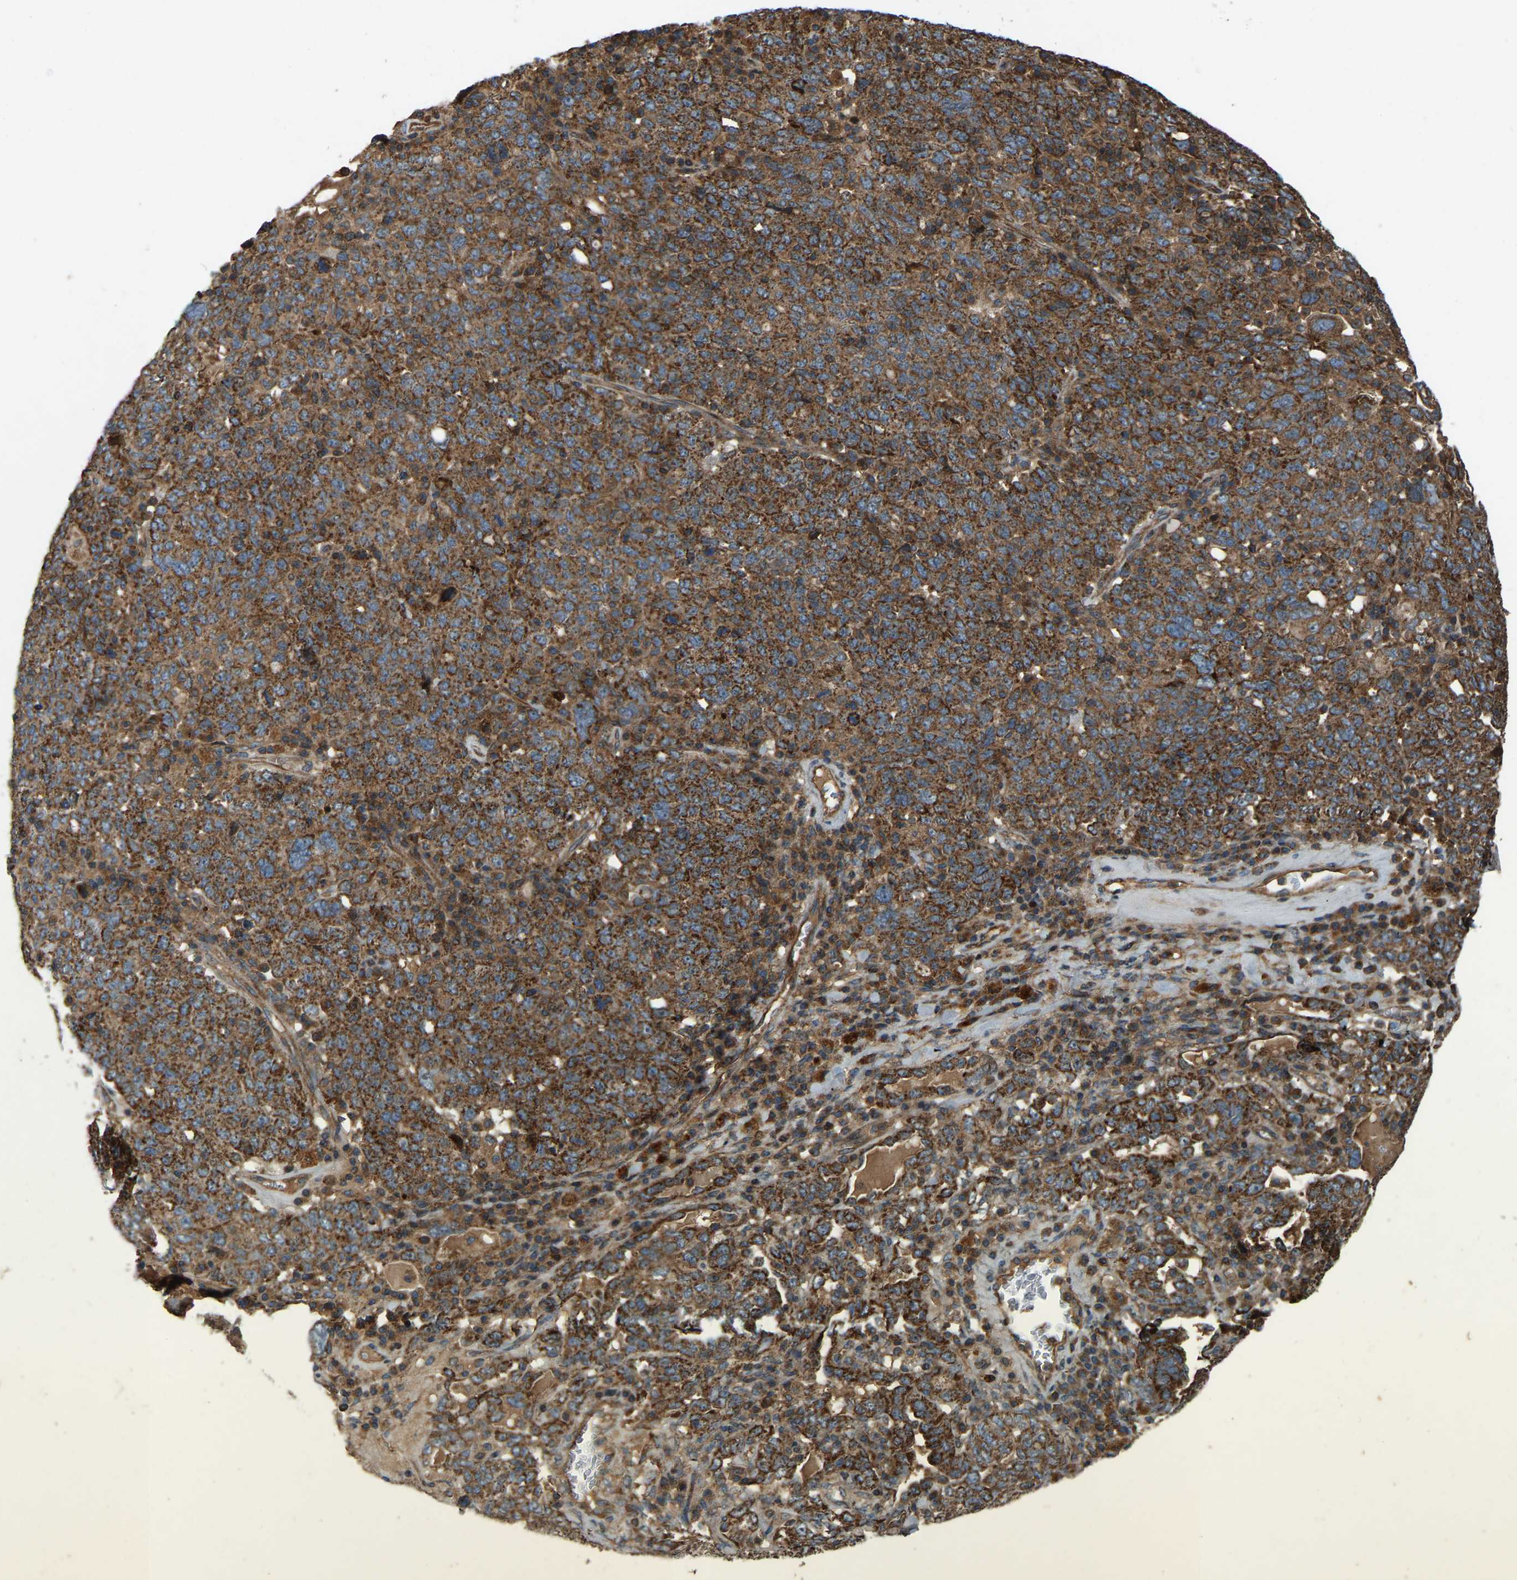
{"staining": {"intensity": "strong", "quantity": ">75%", "location": "cytoplasmic/membranous"}, "tissue": "ovarian cancer", "cell_type": "Tumor cells", "image_type": "cancer", "snomed": [{"axis": "morphology", "description": "Carcinoma, endometroid"}, {"axis": "topography", "description": "Ovary"}], "caption": "Immunohistochemical staining of human ovarian endometroid carcinoma displays high levels of strong cytoplasmic/membranous protein positivity in about >75% of tumor cells.", "gene": "SAMD9L", "patient": {"sex": "female", "age": 62}}